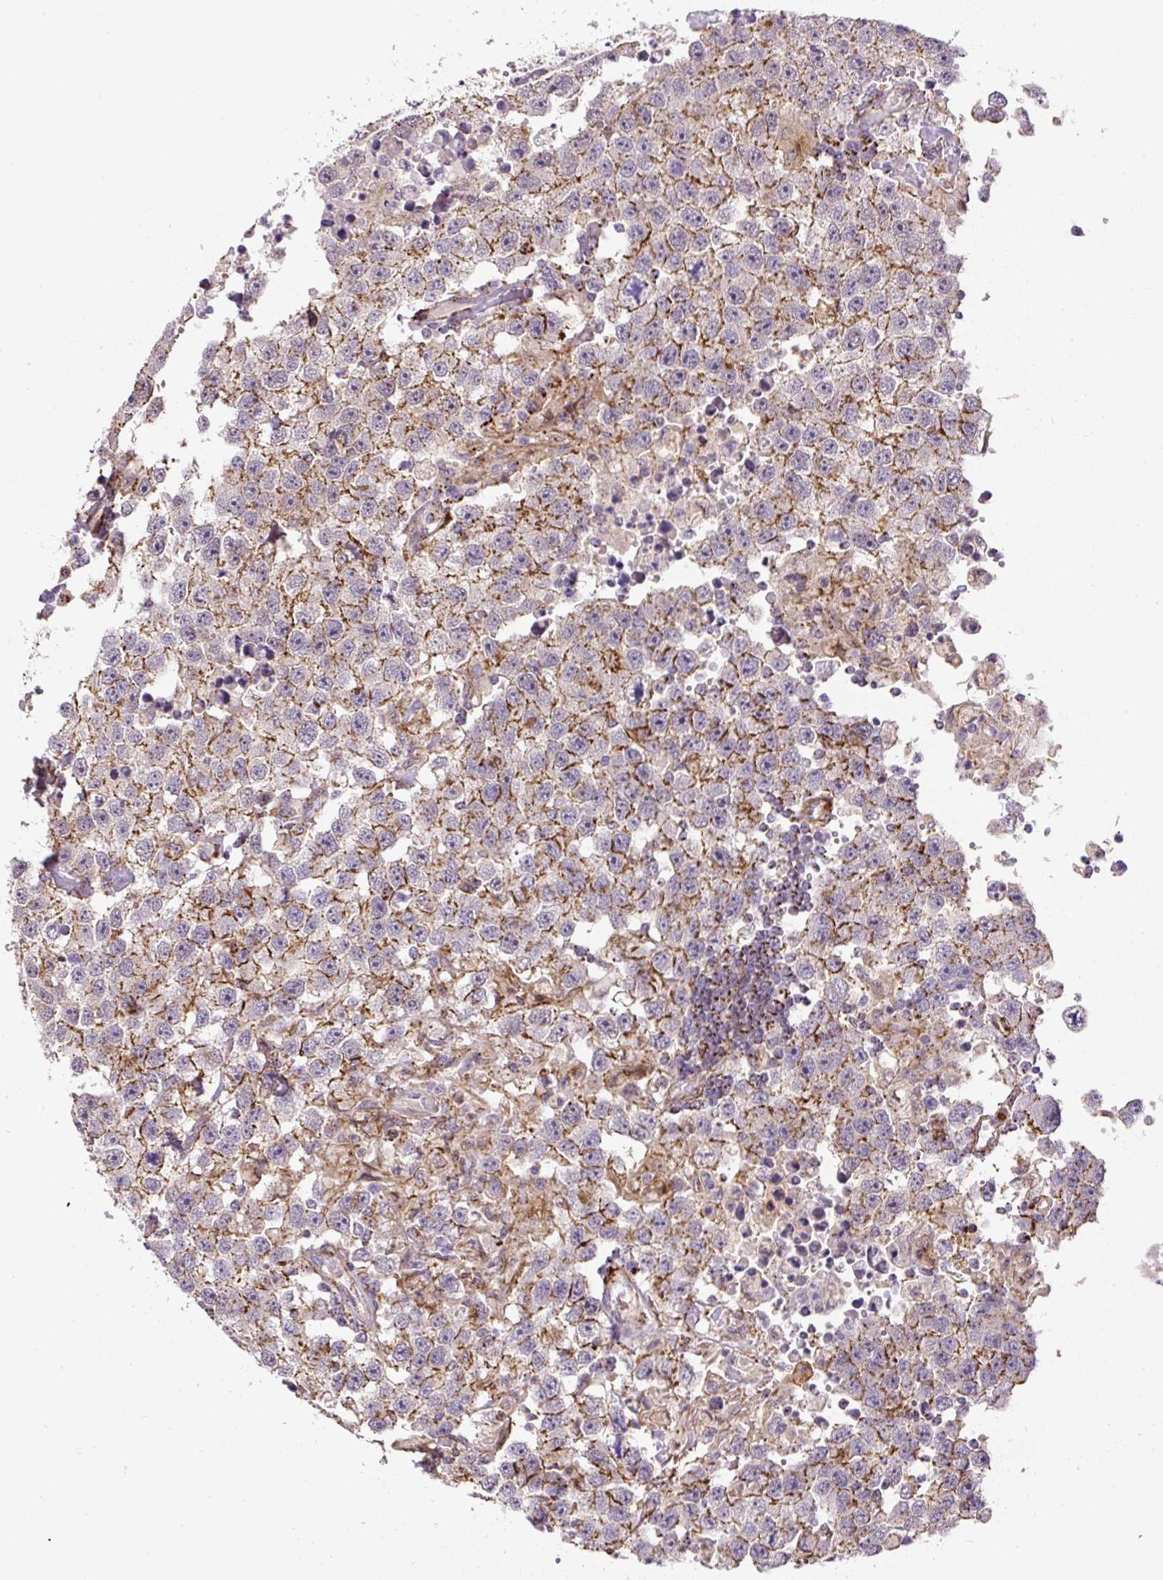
{"staining": {"intensity": "moderate", "quantity": "25%-75%", "location": "cytoplasmic/membranous"}, "tissue": "testis cancer", "cell_type": "Tumor cells", "image_type": "cancer", "snomed": [{"axis": "morphology", "description": "Carcinoma, Embryonal, NOS"}, {"axis": "topography", "description": "Testis"}], "caption": "Testis embryonal carcinoma was stained to show a protein in brown. There is medium levels of moderate cytoplasmic/membranous staining in about 25%-75% of tumor cells. (DAB (3,3'-diaminobenzidine) = brown stain, brightfield microscopy at high magnification).", "gene": "RNF170", "patient": {"sex": "male", "age": 83}}